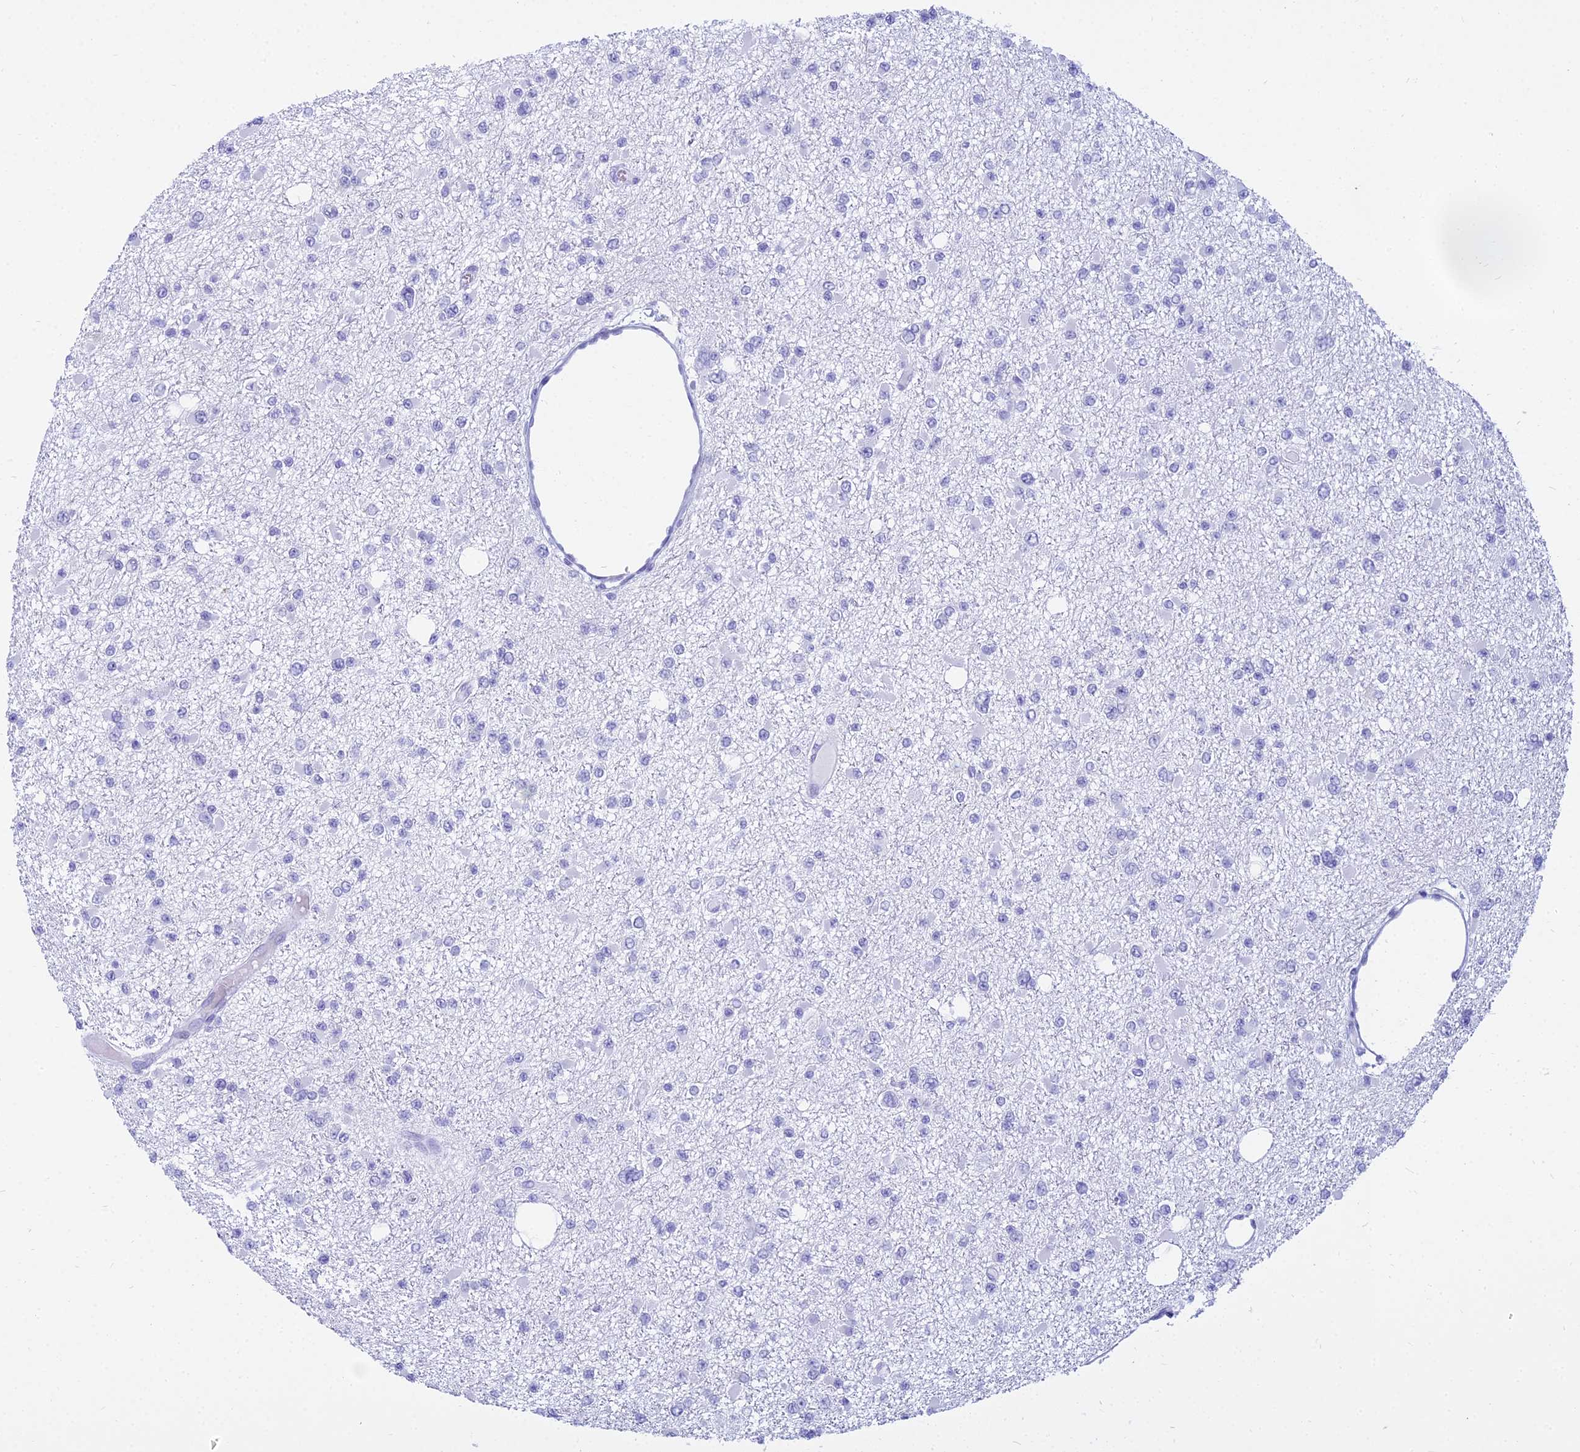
{"staining": {"intensity": "negative", "quantity": "none", "location": "none"}, "tissue": "glioma", "cell_type": "Tumor cells", "image_type": "cancer", "snomed": [{"axis": "morphology", "description": "Glioma, malignant, Low grade"}, {"axis": "topography", "description": "Brain"}], "caption": "An immunohistochemistry micrograph of glioma is shown. There is no staining in tumor cells of glioma.", "gene": "ZNF442", "patient": {"sex": "female", "age": 22}}